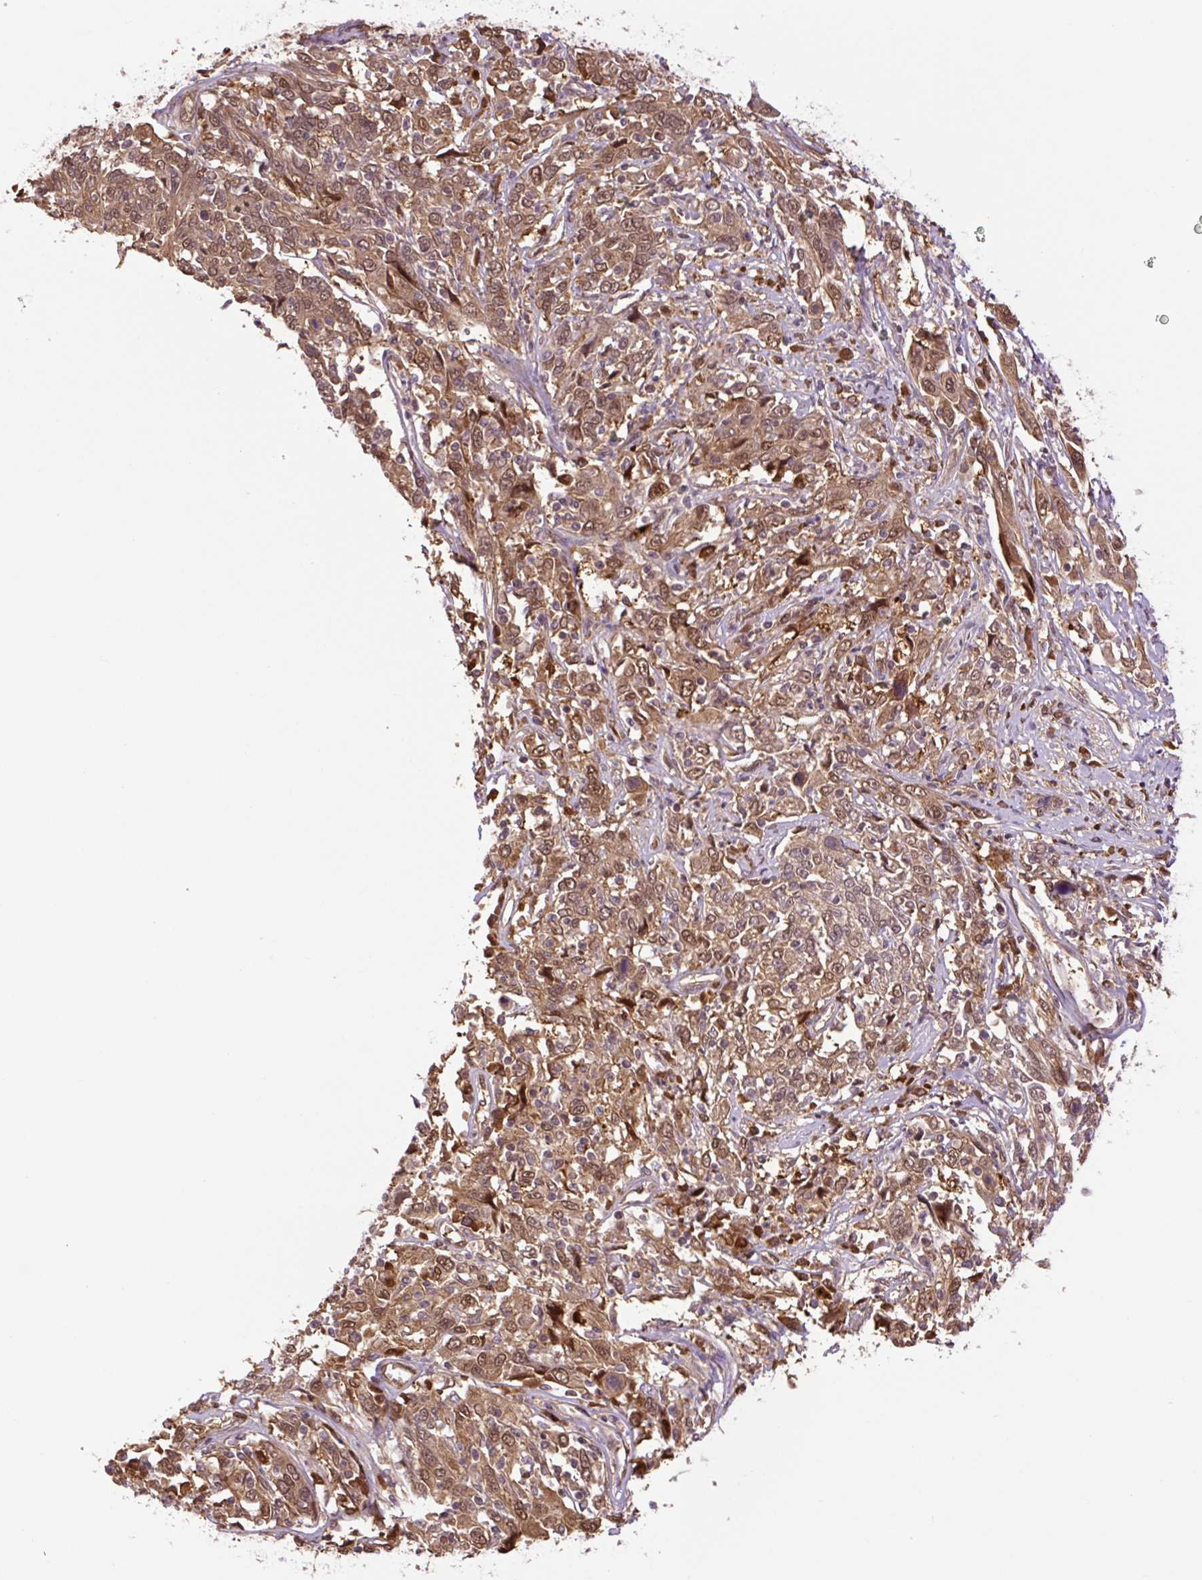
{"staining": {"intensity": "moderate", "quantity": ">75%", "location": "cytoplasmic/membranous,nuclear"}, "tissue": "cervical cancer", "cell_type": "Tumor cells", "image_type": "cancer", "snomed": [{"axis": "morphology", "description": "Squamous cell carcinoma, NOS"}, {"axis": "topography", "description": "Cervix"}], "caption": "IHC micrograph of neoplastic tissue: cervical cancer (squamous cell carcinoma) stained using IHC demonstrates medium levels of moderate protein expression localized specifically in the cytoplasmic/membranous and nuclear of tumor cells, appearing as a cytoplasmic/membranous and nuclear brown color.", "gene": "TPT1", "patient": {"sex": "female", "age": 46}}